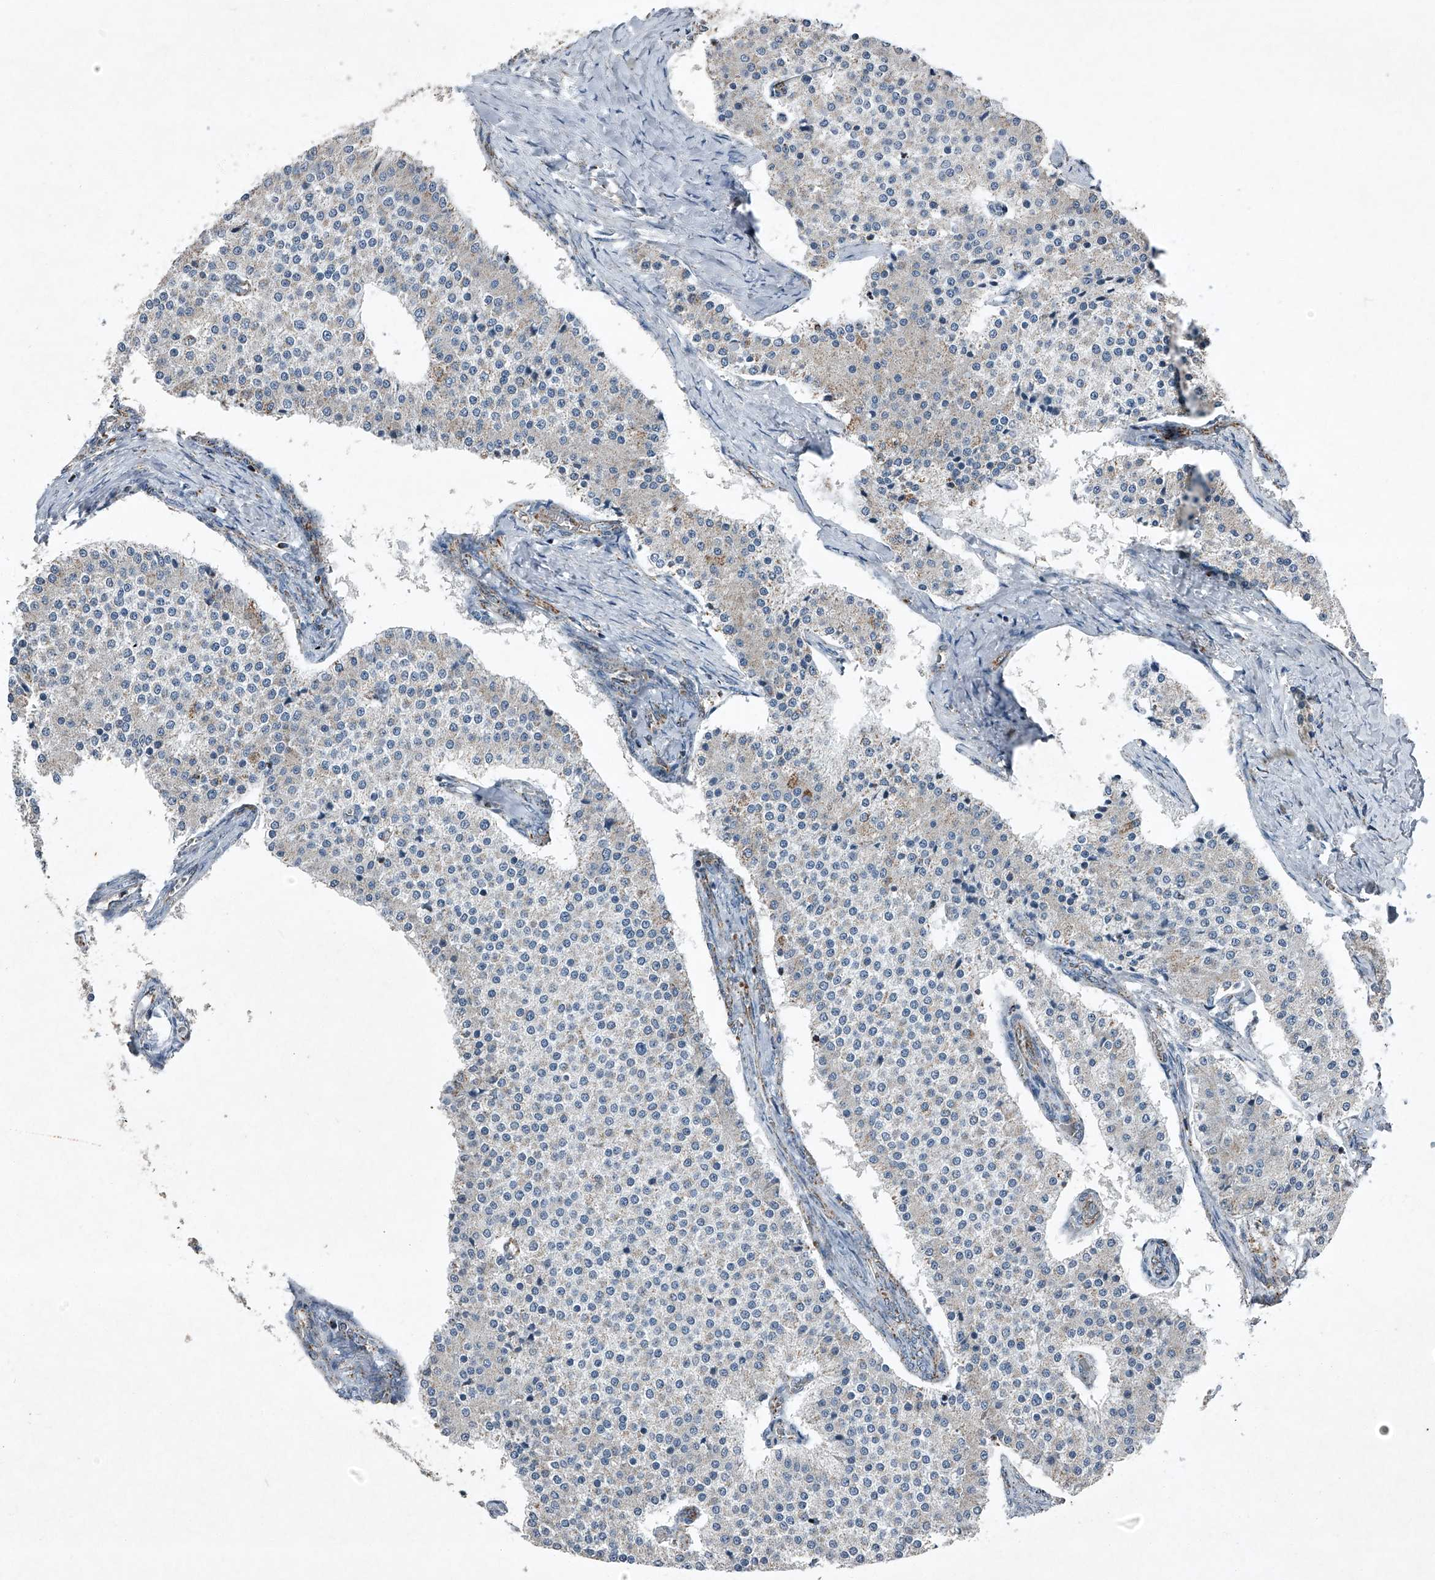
{"staining": {"intensity": "negative", "quantity": "none", "location": "none"}, "tissue": "carcinoid", "cell_type": "Tumor cells", "image_type": "cancer", "snomed": [{"axis": "morphology", "description": "Carcinoid, malignant, NOS"}, {"axis": "topography", "description": "Colon"}], "caption": "Immunohistochemistry histopathology image of neoplastic tissue: carcinoid (malignant) stained with DAB reveals no significant protein staining in tumor cells.", "gene": "CHRNA7", "patient": {"sex": "female", "age": 52}}